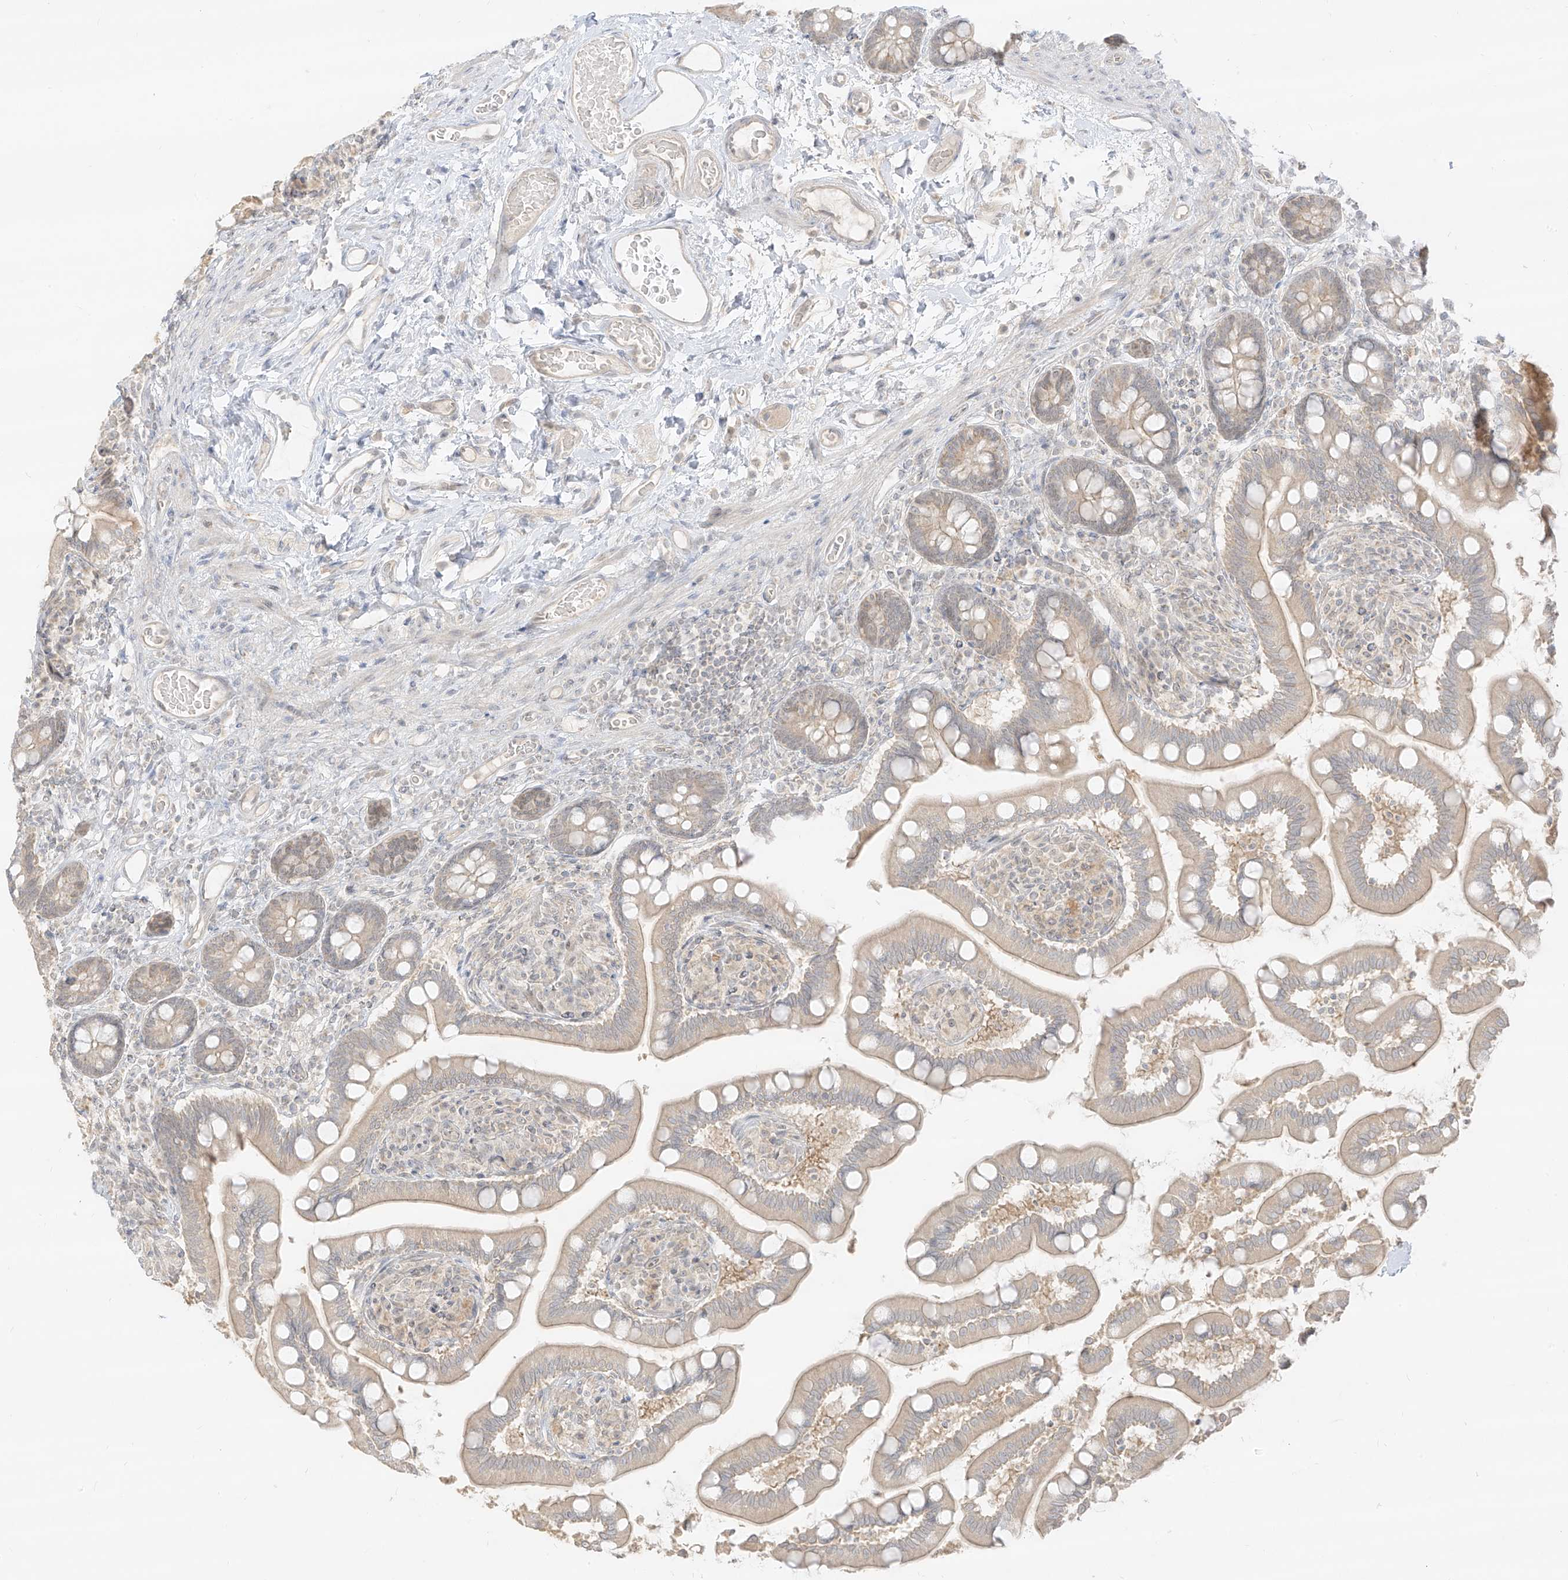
{"staining": {"intensity": "weak", "quantity": "<25%", "location": "cytoplasmic/membranous"}, "tissue": "small intestine", "cell_type": "Glandular cells", "image_type": "normal", "snomed": [{"axis": "morphology", "description": "Normal tissue, NOS"}, {"axis": "topography", "description": "Small intestine"}], "caption": "This is a image of immunohistochemistry staining of normal small intestine, which shows no positivity in glandular cells.", "gene": "LIPT1", "patient": {"sex": "female", "age": 64}}